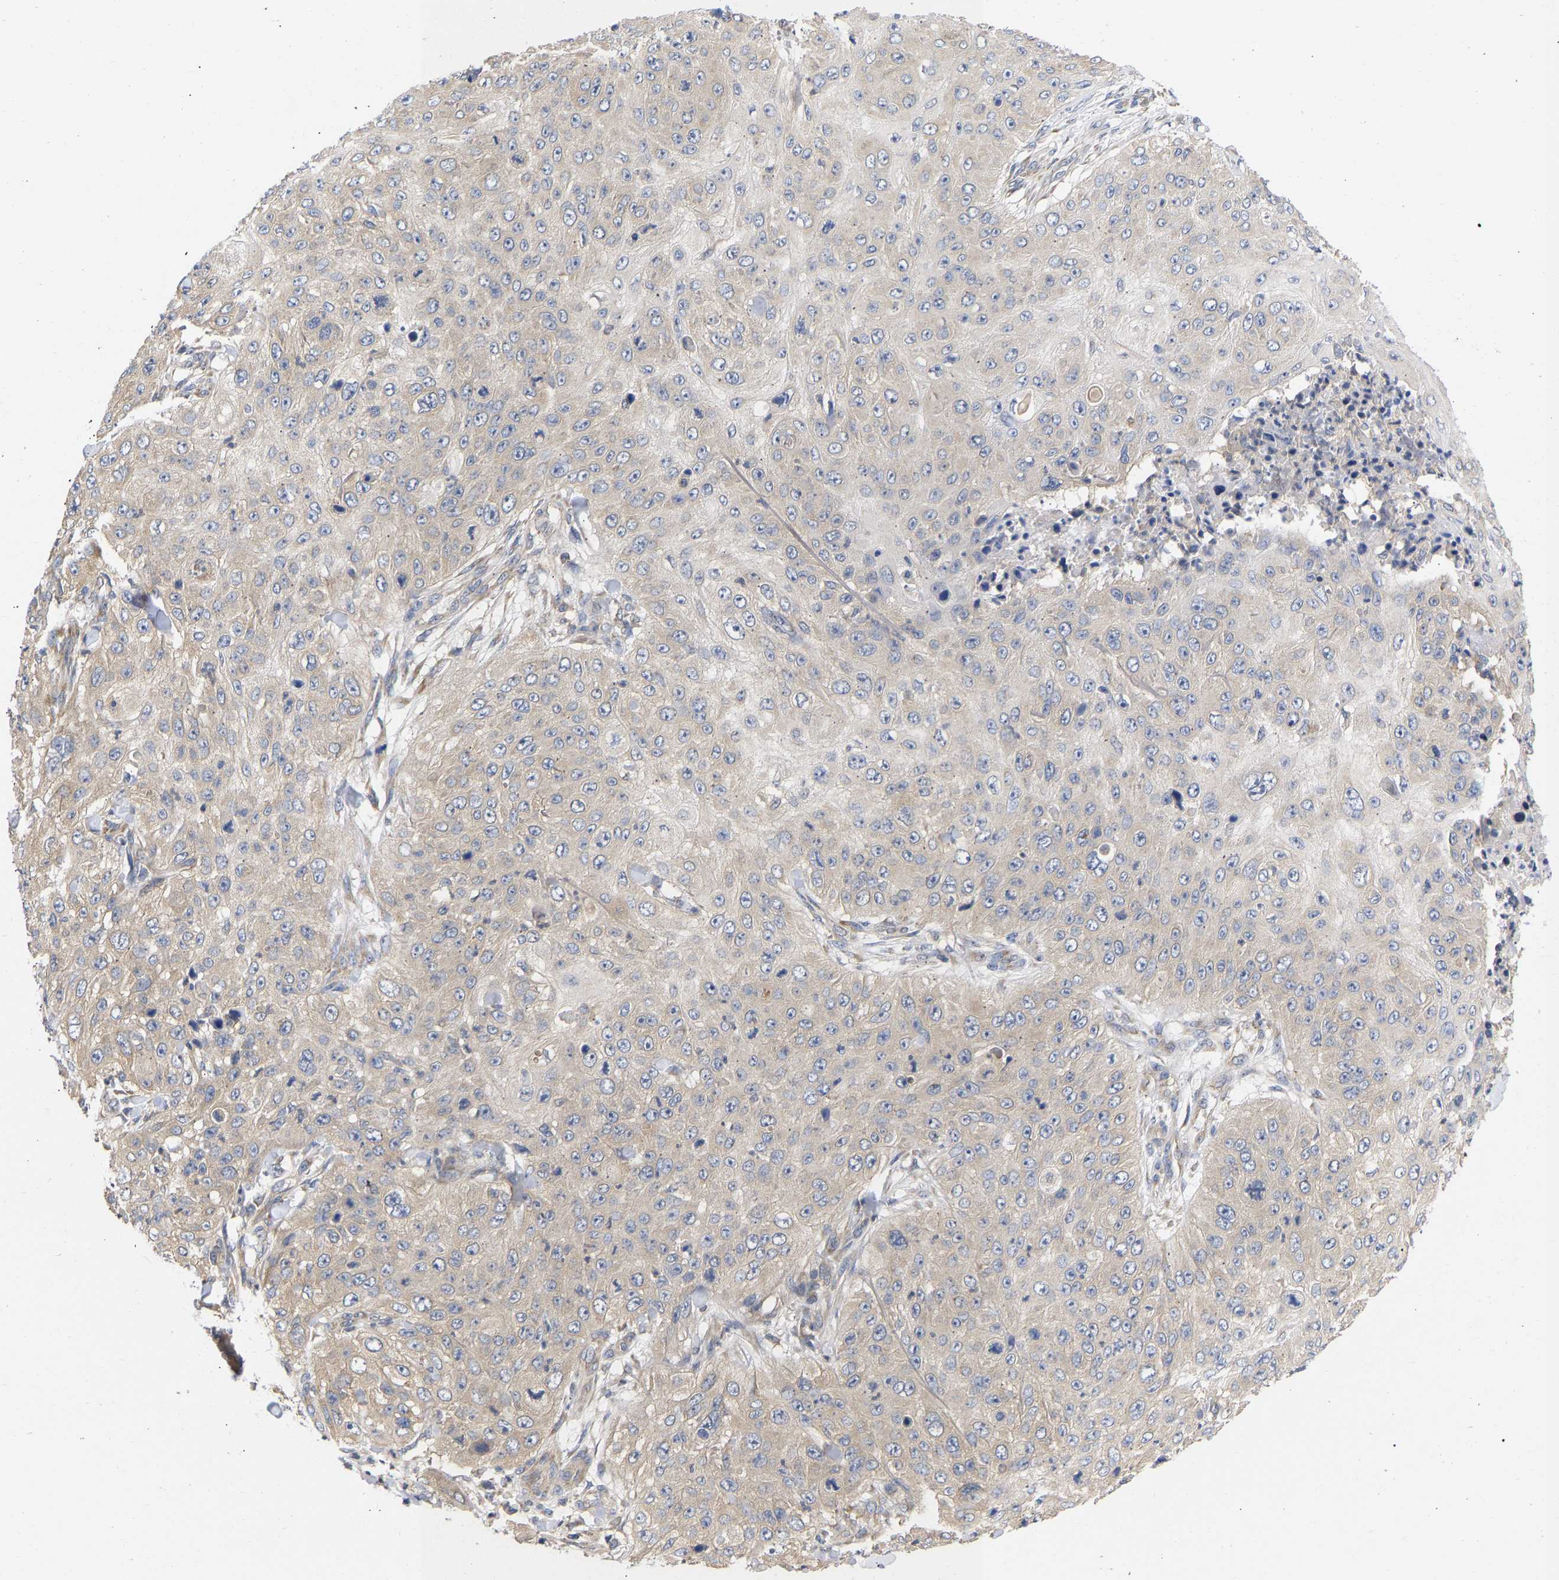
{"staining": {"intensity": "weak", "quantity": "25%-75%", "location": "cytoplasmic/membranous"}, "tissue": "skin cancer", "cell_type": "Tumor cells", "image_type": "cancer", "snomed": [{"axis": "morphology", "description": "Squamous cell carcinoma, NOS"}, {"axis": "topography", "description": "Skin"}], "caption": "Immunohistochemical staining of skin squamous cell carcinoma demonstrates low levels of weak cytoplasmic/membranous staining in about 25%-75% of tumor cells.", "gene": "MAP2K3", "patient": {"sex": "female", "age": 80}}